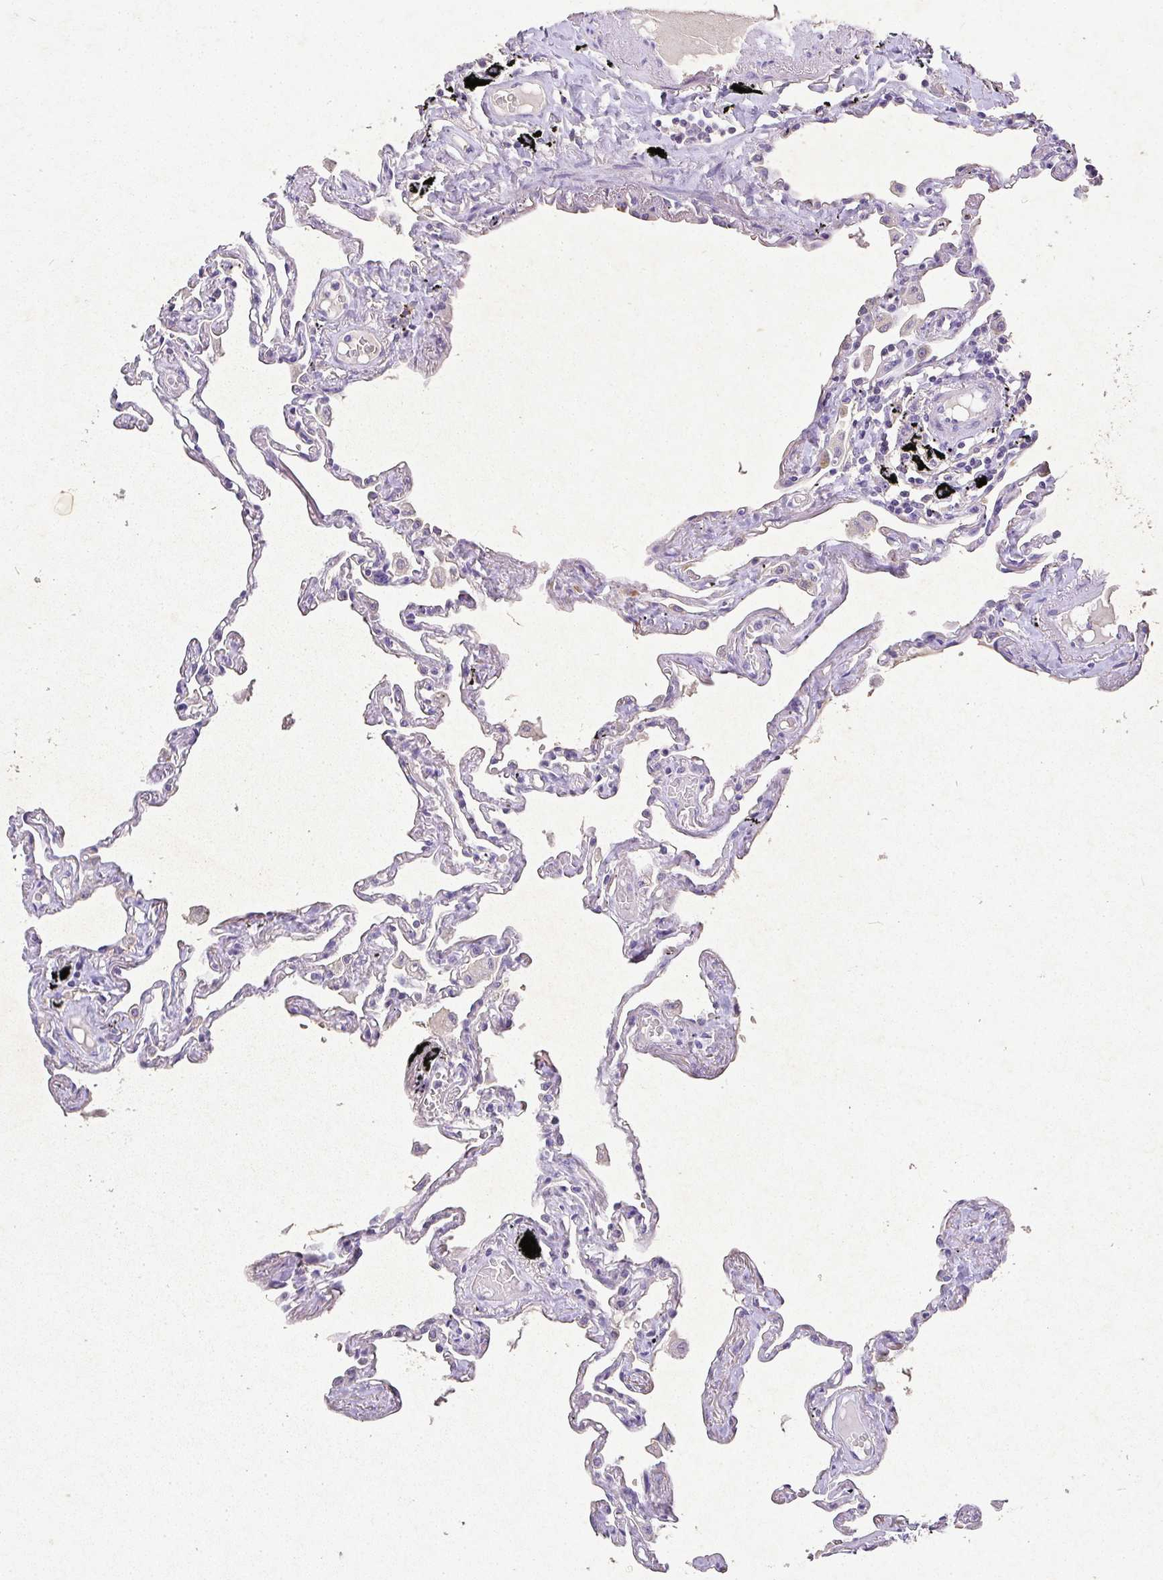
{"staining": {"intensity": "negative", "quantity": "none", "location": "none"}, "tissue": "lung", "cell_type": "Alveolar cells", "image_type": "normal", "snomed": [{"axis": "morphology", "description": "Normal tissue, NOS"}, {"axis": "topography", "description": "Lung"}], "caption": "Immunohistochemistry (IHC) photomicrograph of benign lung: lung stained with DAB (3,3'-diaminobenzidine) exhibits no significant protein expression in alveolar cells.", "gene": "RPS2", "patient": {"sex": "female", "age": 67}}